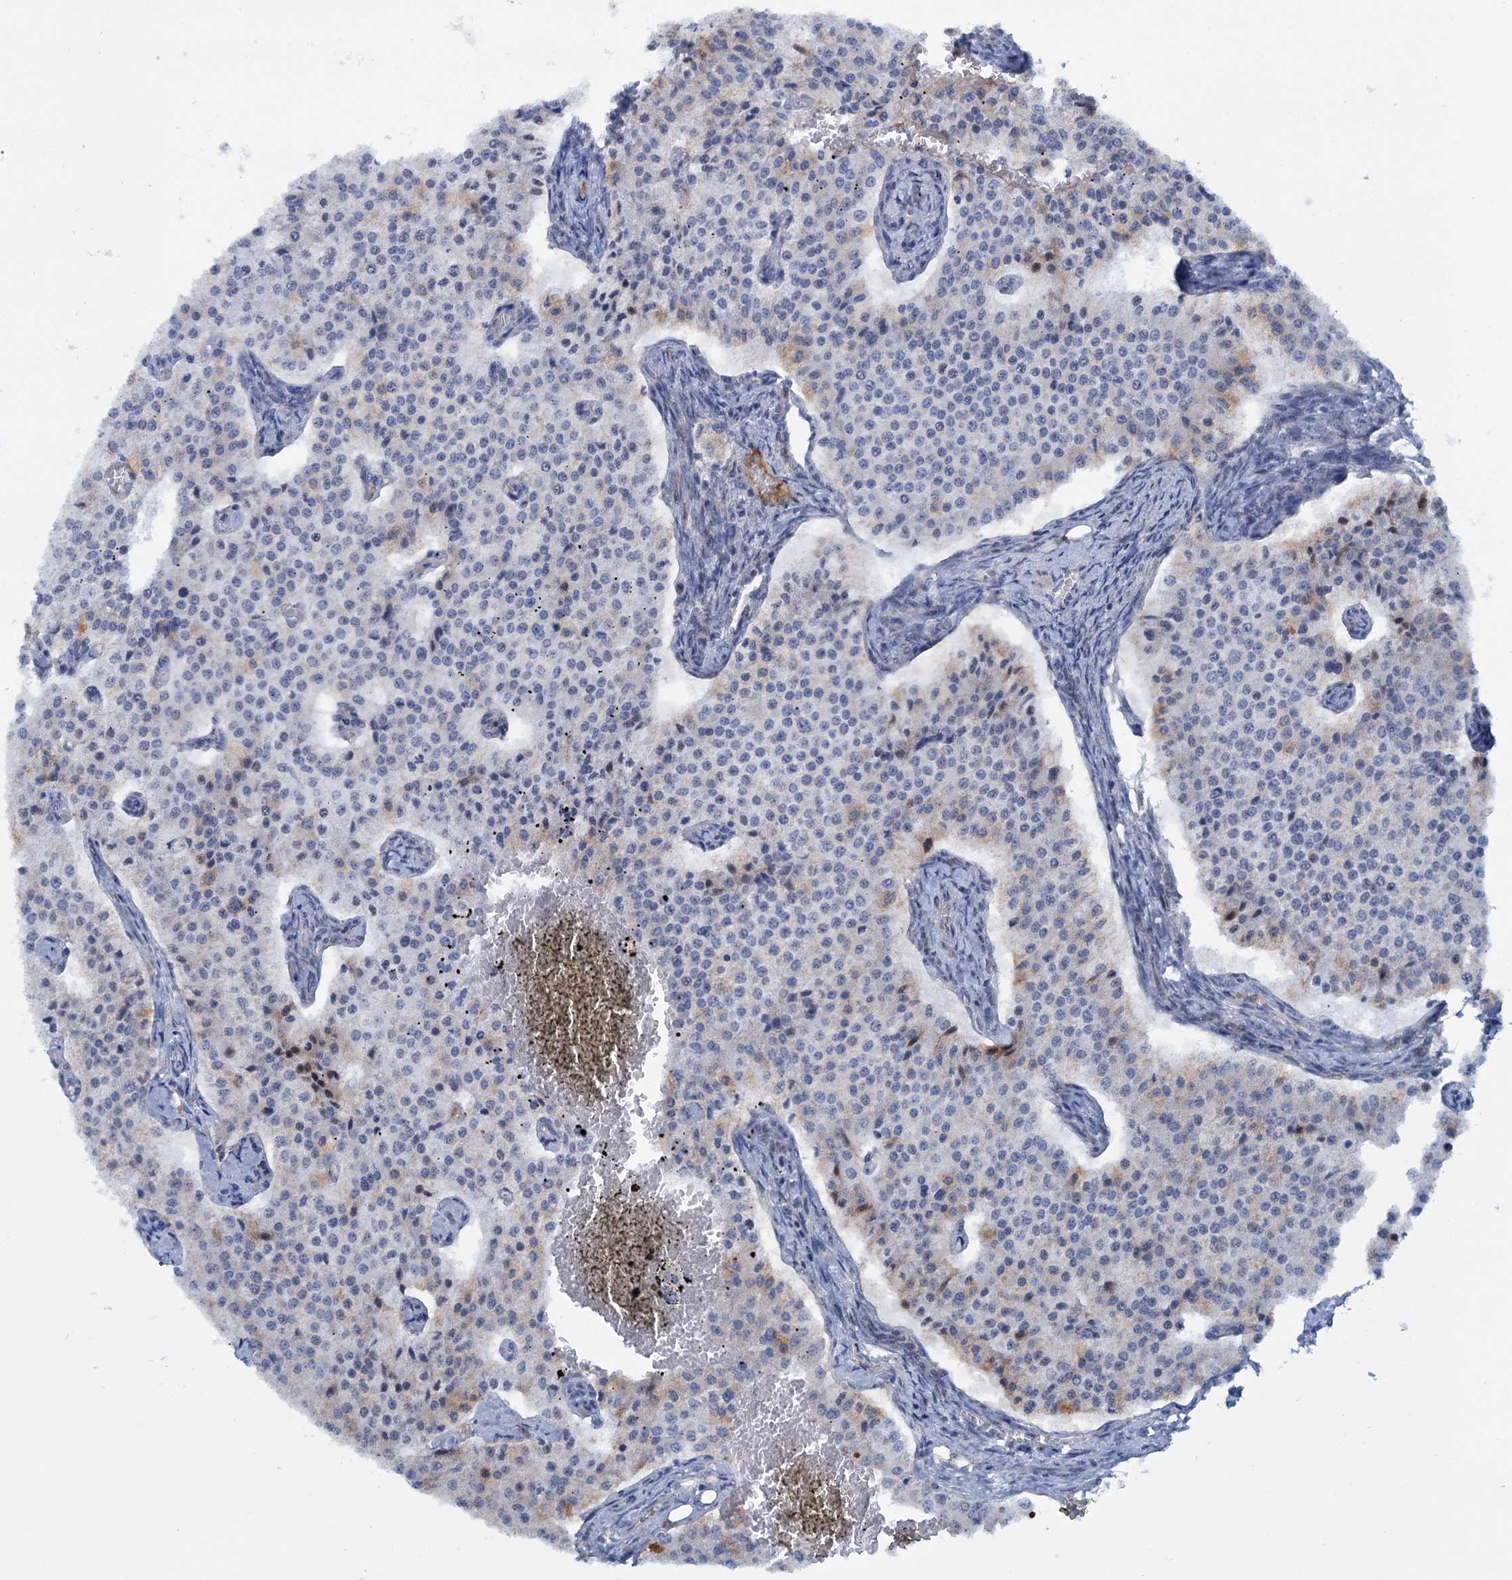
{"staining": {"intensity": "weak", "quantity": "<25%", "location": "cytoplasmic/membranous"}, "tissue": "carcinoid", "cell_type": "Tumor cells", "image_type": "cancer", "snomed": [{"axis": "morphology", "description": "Carcinoid, malignant, NOS"}, {"axis": "topography", "description": "Colon"}], "caption": "A high-resolution histopathology image shows IHC staining of carcinoid, which exhibits no significant staining in tumor cells. (DAB (3,3'-diaminobenzidine) immunohistochemistry, high magnification).", "gene": "LPIN1", "patient": {"sex": "female", "age": 52}}